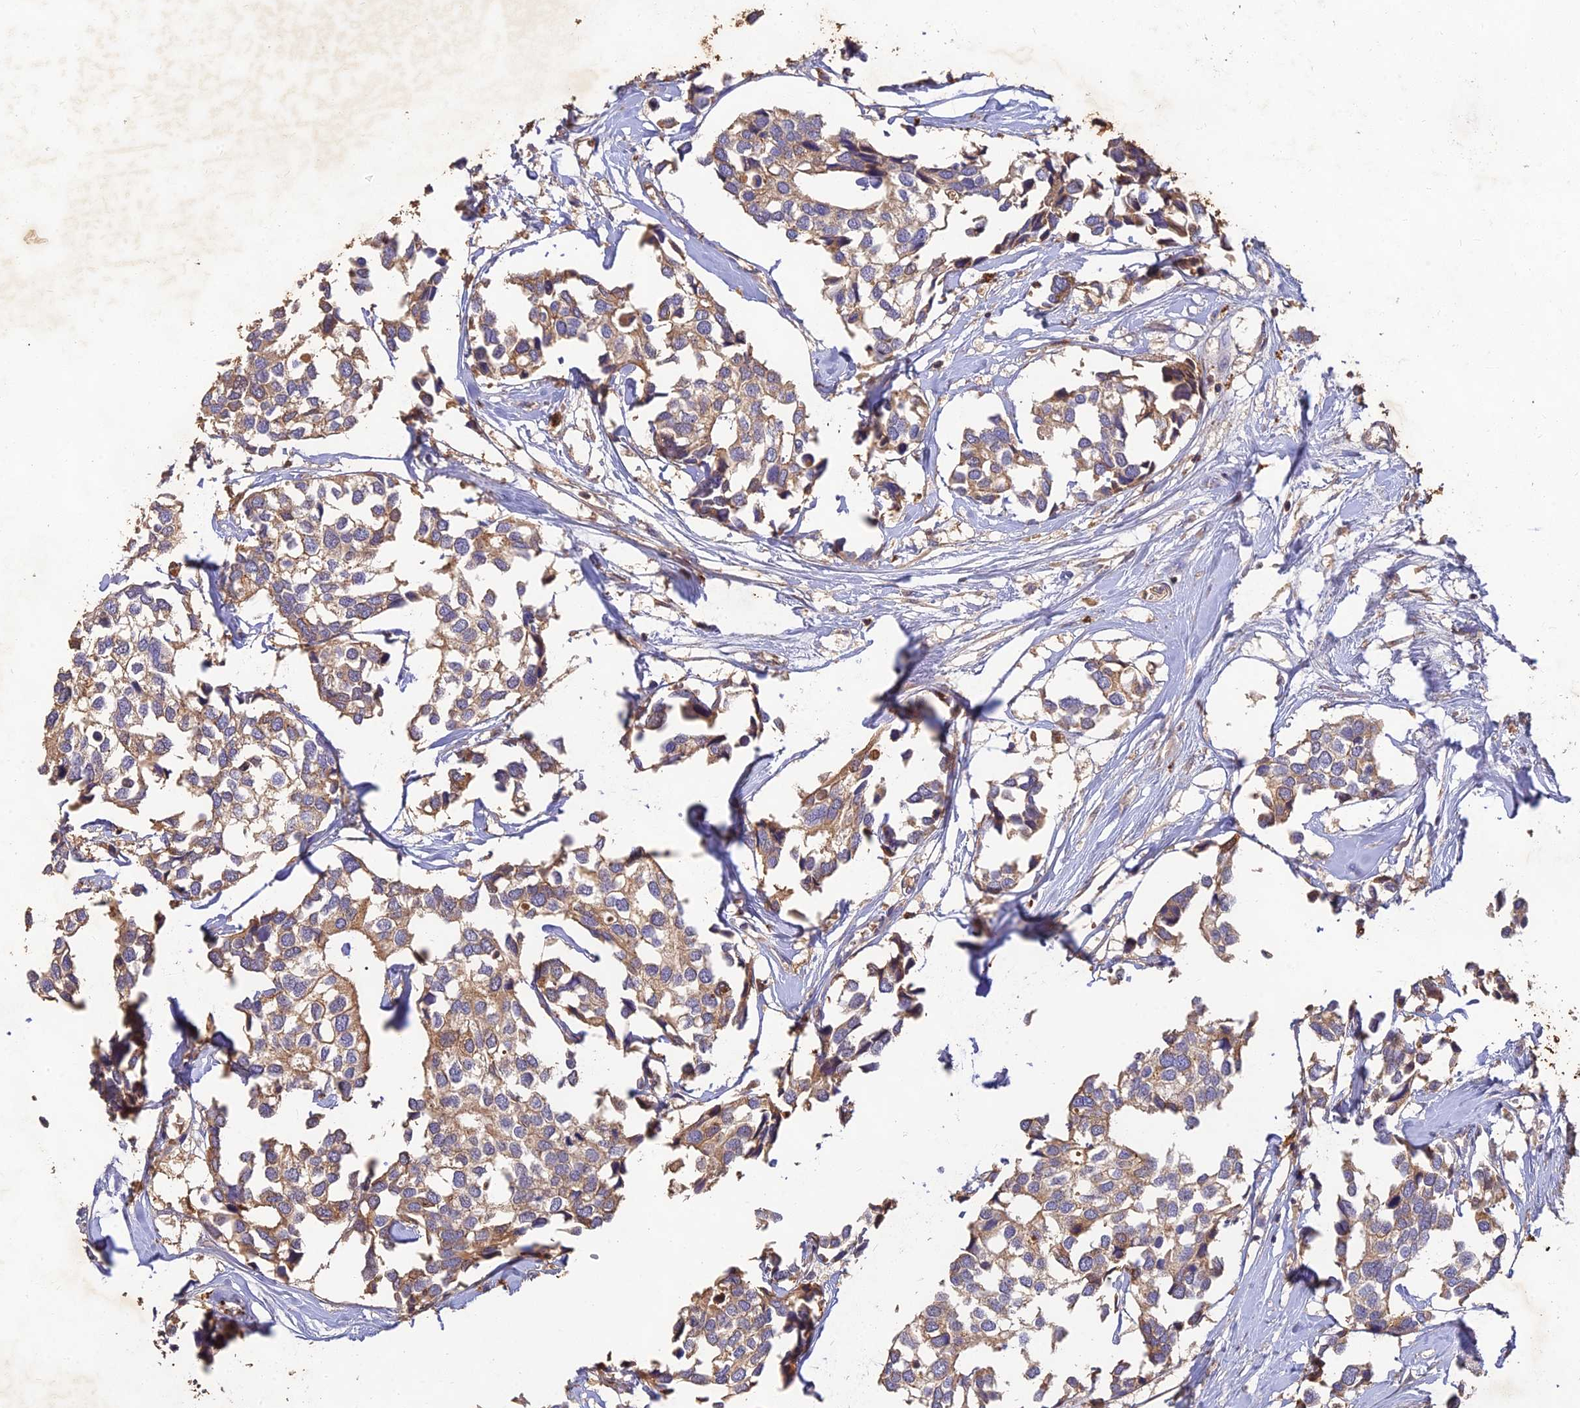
{"staining": {"intensity": "moderate", "quantity": ">75%", "location": "cytoplasmic/membranous"}, "tissue": "breast cancer", "cell_type": "Tumor cells", "image_type": "cancer", "snomed": [{"axis": "morphology", "description": "Duct carcinoma"}, {"axis": "topography", "description": "Breast"}], "caption": "Immunohistochemistry (IHC) (DAB (3,3'-diaminobenzidine)) staining of breast cancer demonstrates moderate cytoplasmic/membranous protein positivity in approximately >75% of tumor cells.", "gene": "ACSM5", "patient": {"sex": "female", "age": 83}}